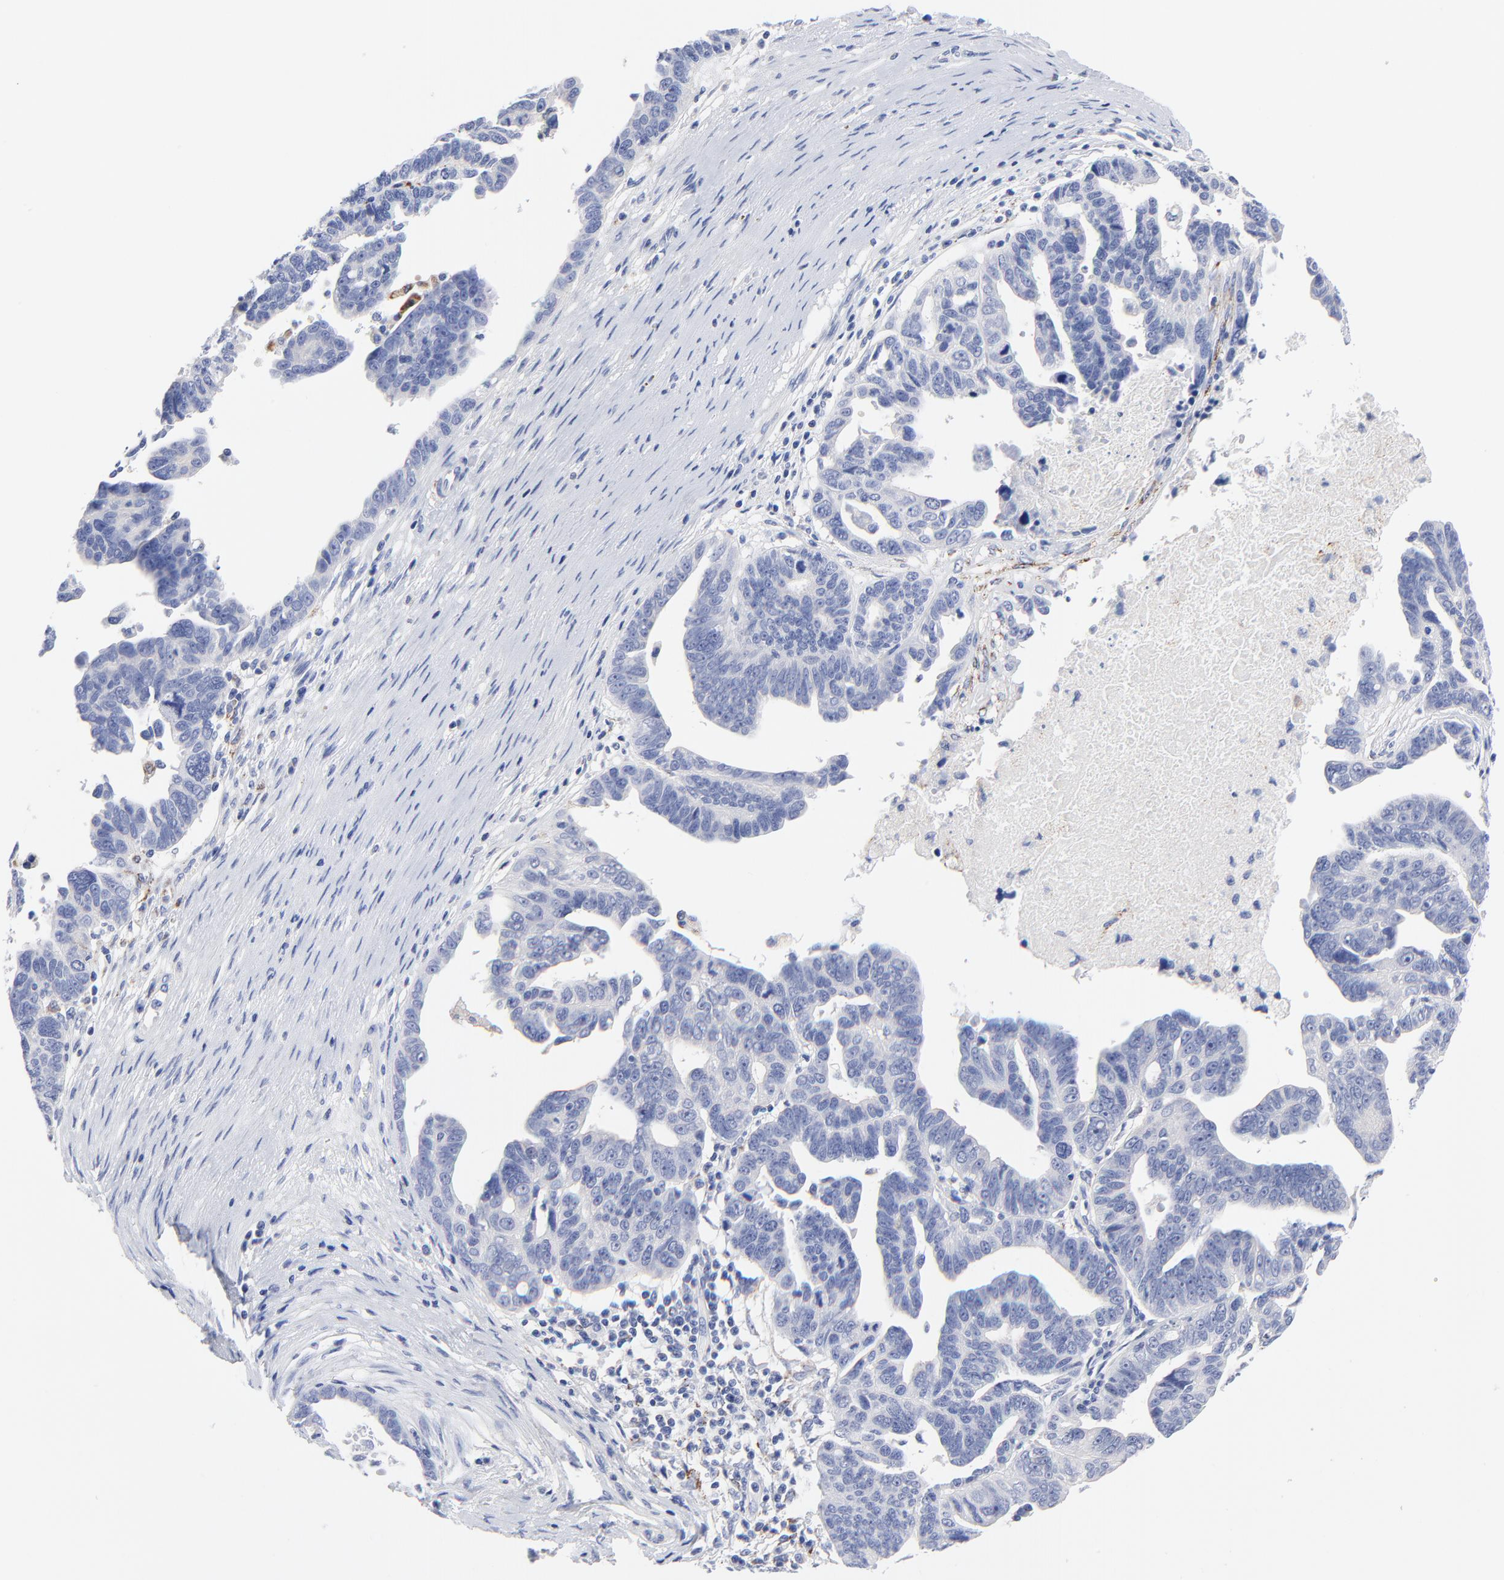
{"staining": {"intensity": "negative", "quantity": "none", "location": "none"}, "tissue": "ovarian cancer", "cell_type": "Tumor cells", "image_type": "cancer", "snomed": [{"axis": "morphology", "description": "Carcinoma, endometroid"}, {"axis": "morphology", "description": "Cystadenocarcinoma, serous, NOS"}, {"axis": "topography", "description": "Ovary"}], "caption": "Tumor cells are negative for protein expression in human serous cystadenocarcinoma (ovarian).", "gene": "FBXO10", "patient": {"sex": "female", "age": 45}}